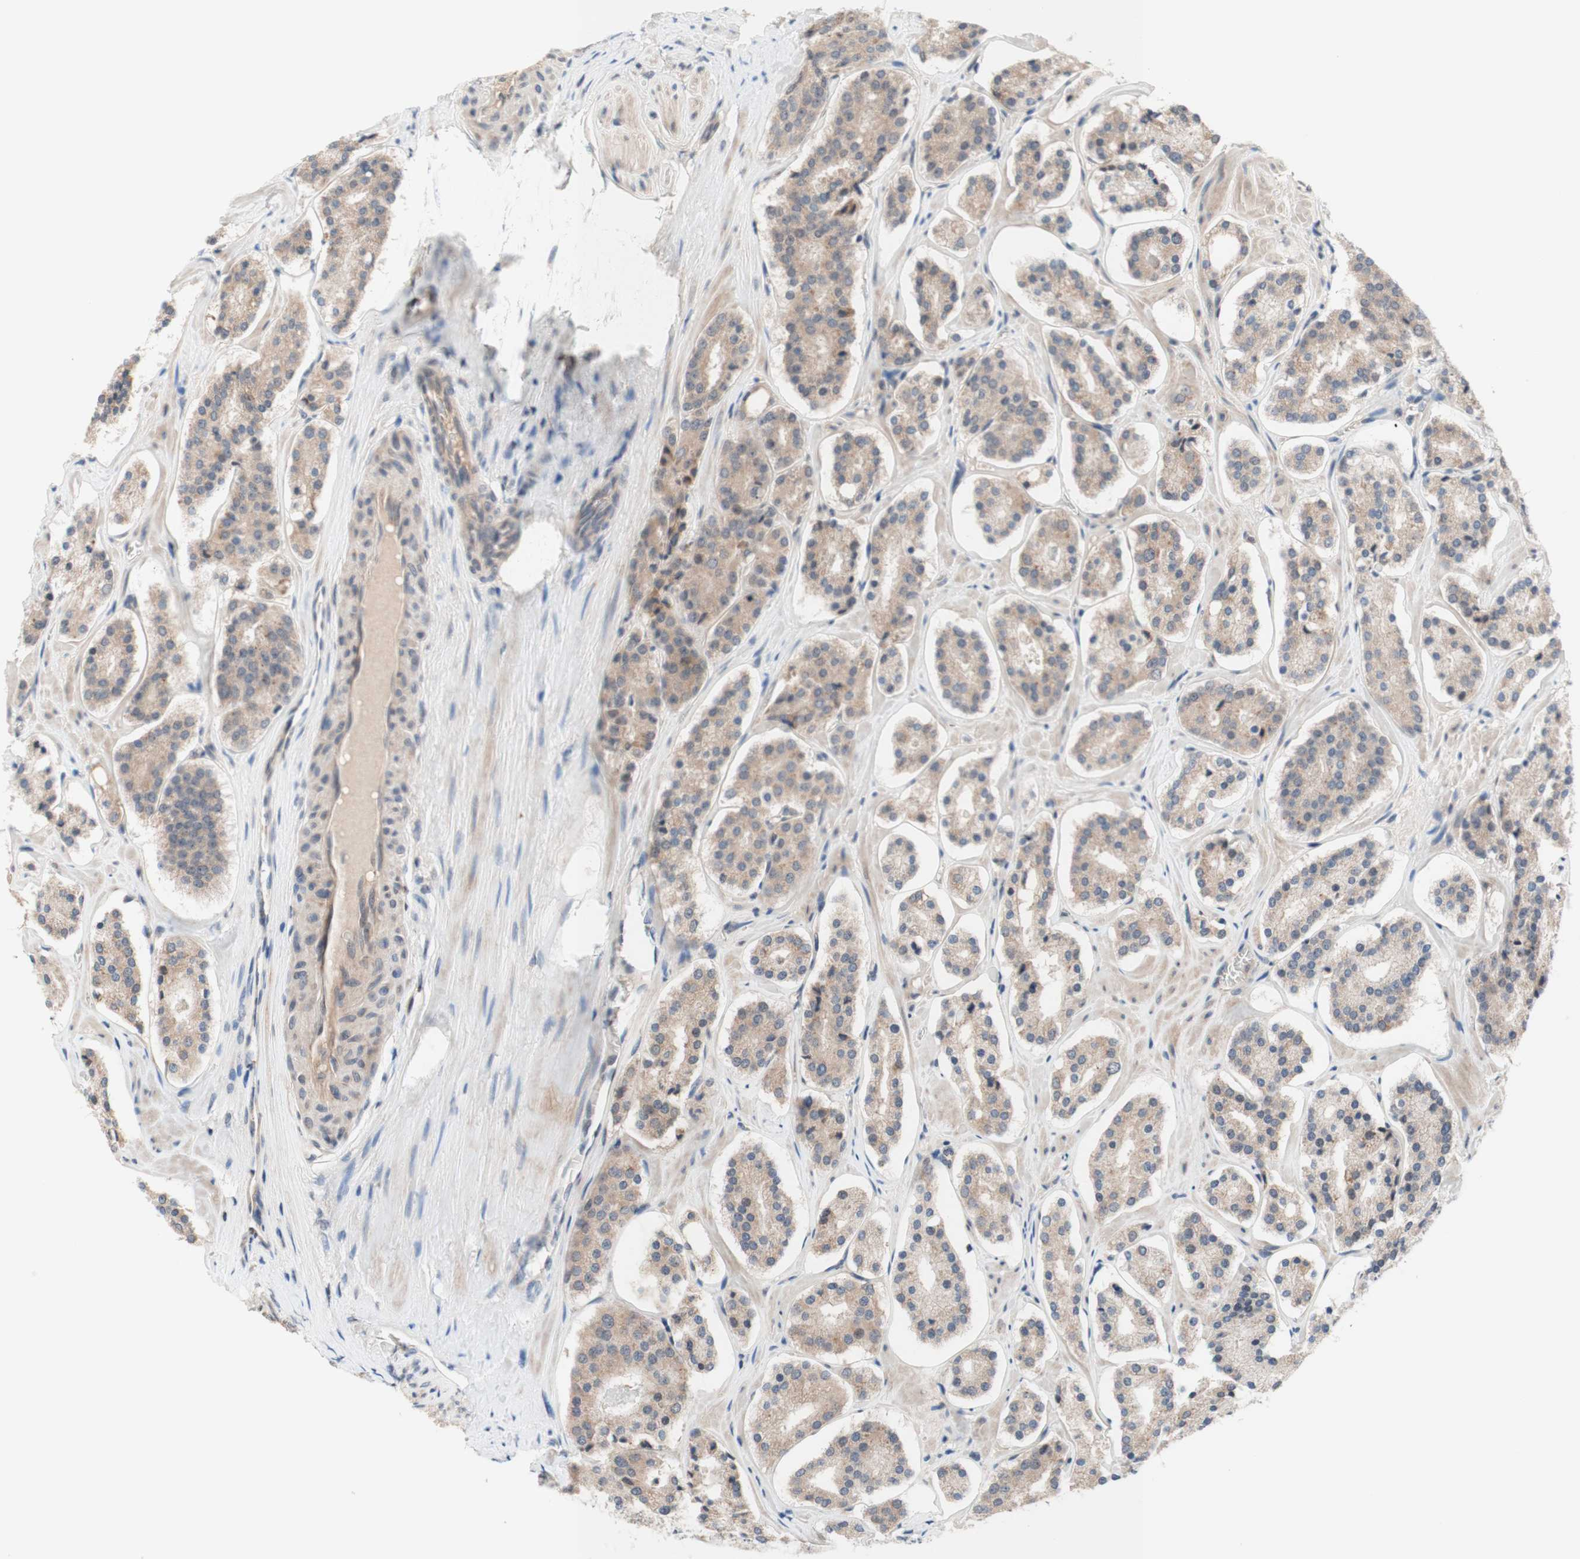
{"staining": {"intensity": "weak", "quantity": ">75%", "location": "cytoplasmic/membranous"}, "tissue": "prostate cancer", "cell_type": "Tumor cells", "image_type": "cancer", "snomed": [{"axis": "morphology", "description": "Adenocarcinoma, High grade"}, {"axis": "topography", "description": "Prostate"}], "caption": "IHC of prostate high-grade adenocarcinoma shows low levels of weak cytoplasmic/membranous staining in approximately >75% of tumor cells.", "gene": "CD55", "patient": {"sex": "male", "age": 60}}